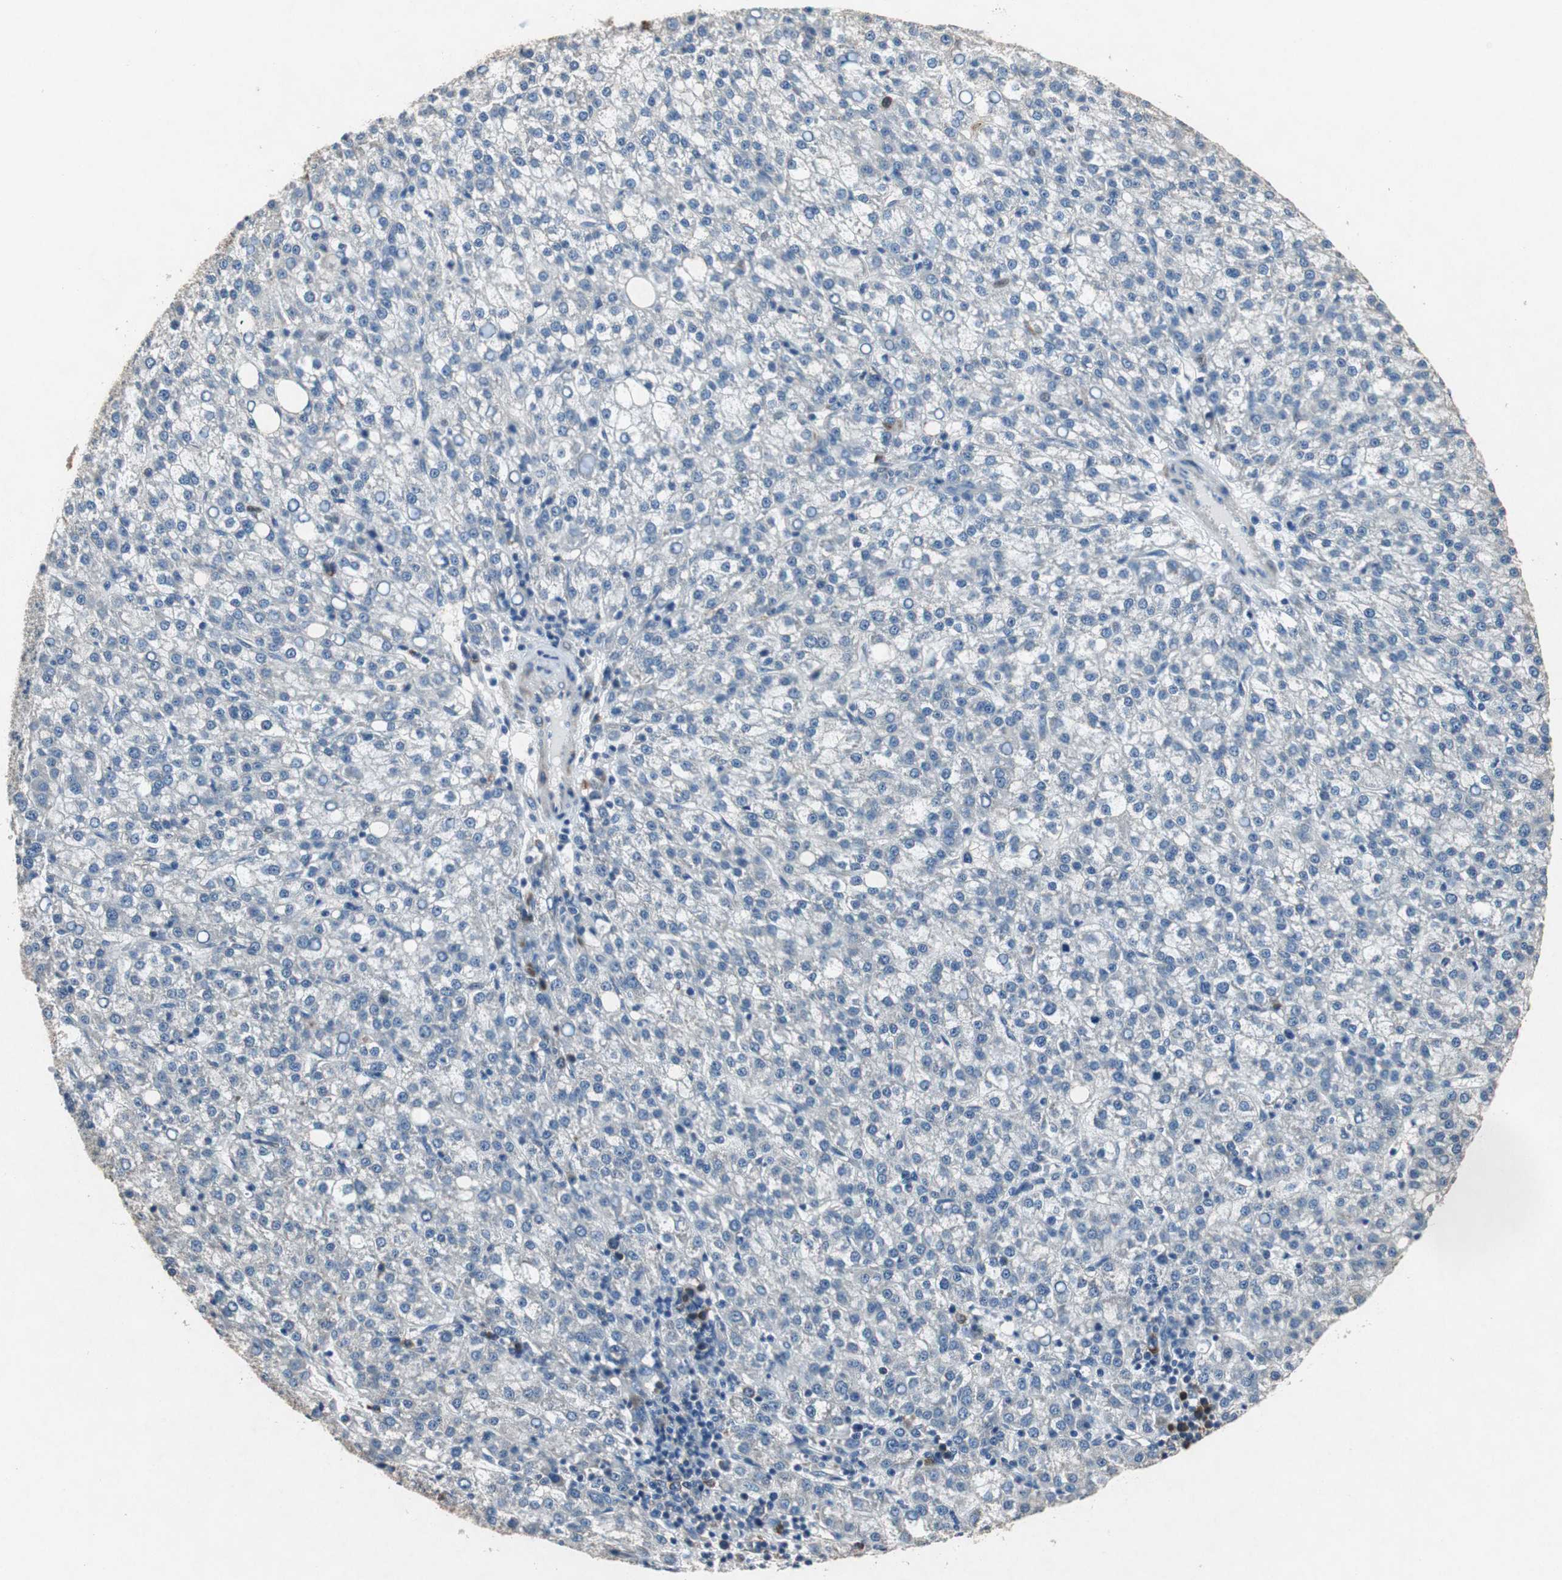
{"staining": {"intensity": "negative", "quantity": "none", "location": "none"}, "tissue": "liver cancer", "cell_type": "Tumor cells", "image_type": "cancer", "snomed": [{"axis": "morphology", "description": "Carcinoma, Hepatocellular, NOS"}, {"axis": "topography", "description": "Liver"}], "caption": "High power microscopy histopathology image of an IHC micrograph of liver cancer, revealing no significant staining in tumor cells.", "gene": "RPL35", "patient": {"sex": "female", "age": 58}}